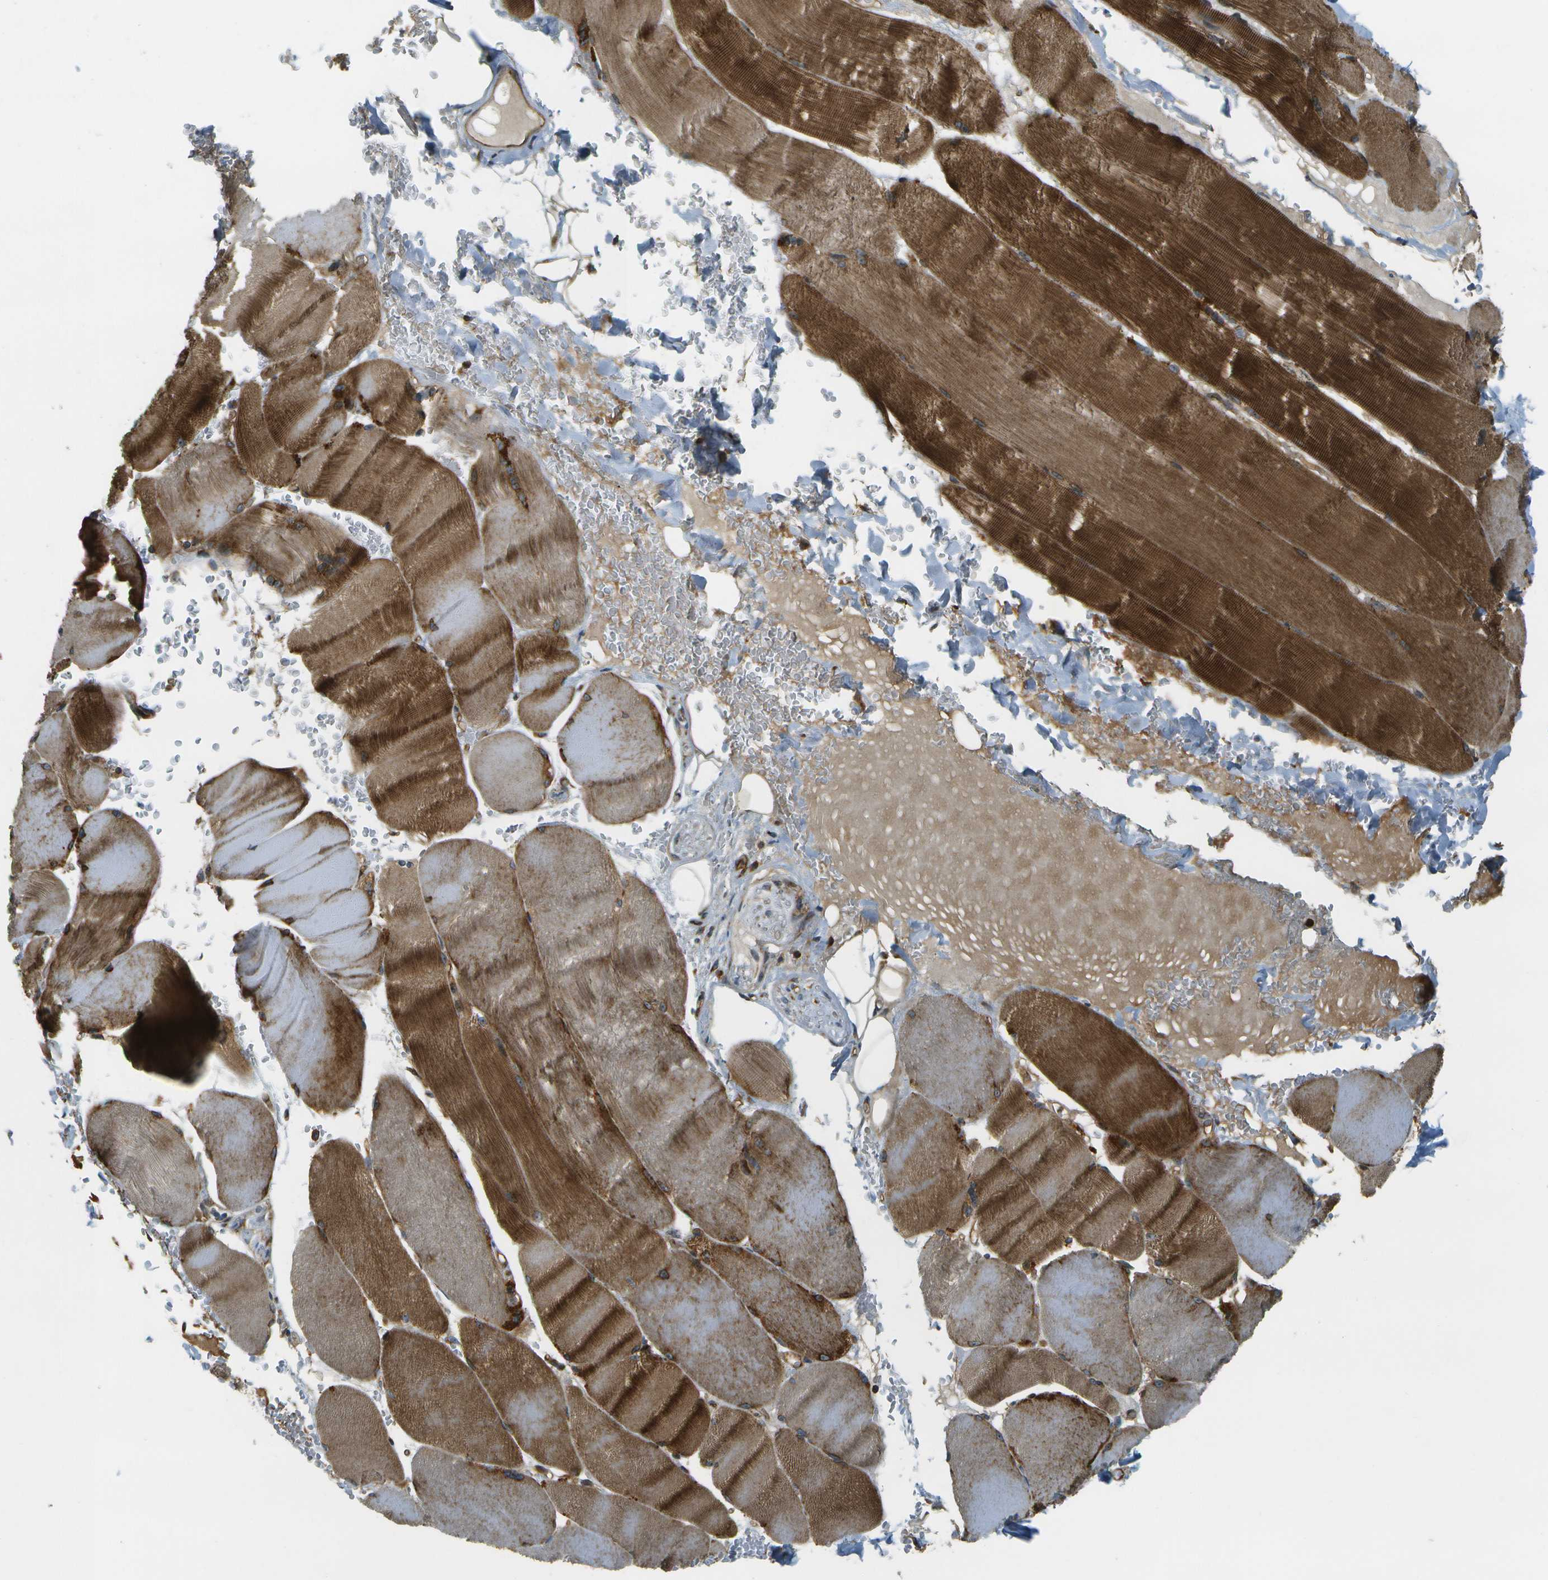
{"staining": {"intensity": "strong", "quantity": ">75%", "location": "cytoplasmic/membranous"}, "tissue": "skeletal muscle", "cell_type": "Myocytes", "image_type": "normal", "snomed": [{"axis": "morphology", "description": "Normal tissue, NOS"}, {"axis": "topography", "description": "Skin"}, {"axis": "topography", "description": "Skeletal muscle"}], "caption": "This histopathology image demonstrates immunohistochemistry staining of benign human skeletal muscle, with high strong cytoplasmic/membranous positivity in about >75% of myocytes.", "gene": "LRP12", "patient": {"sex": "male", "age": 83}}